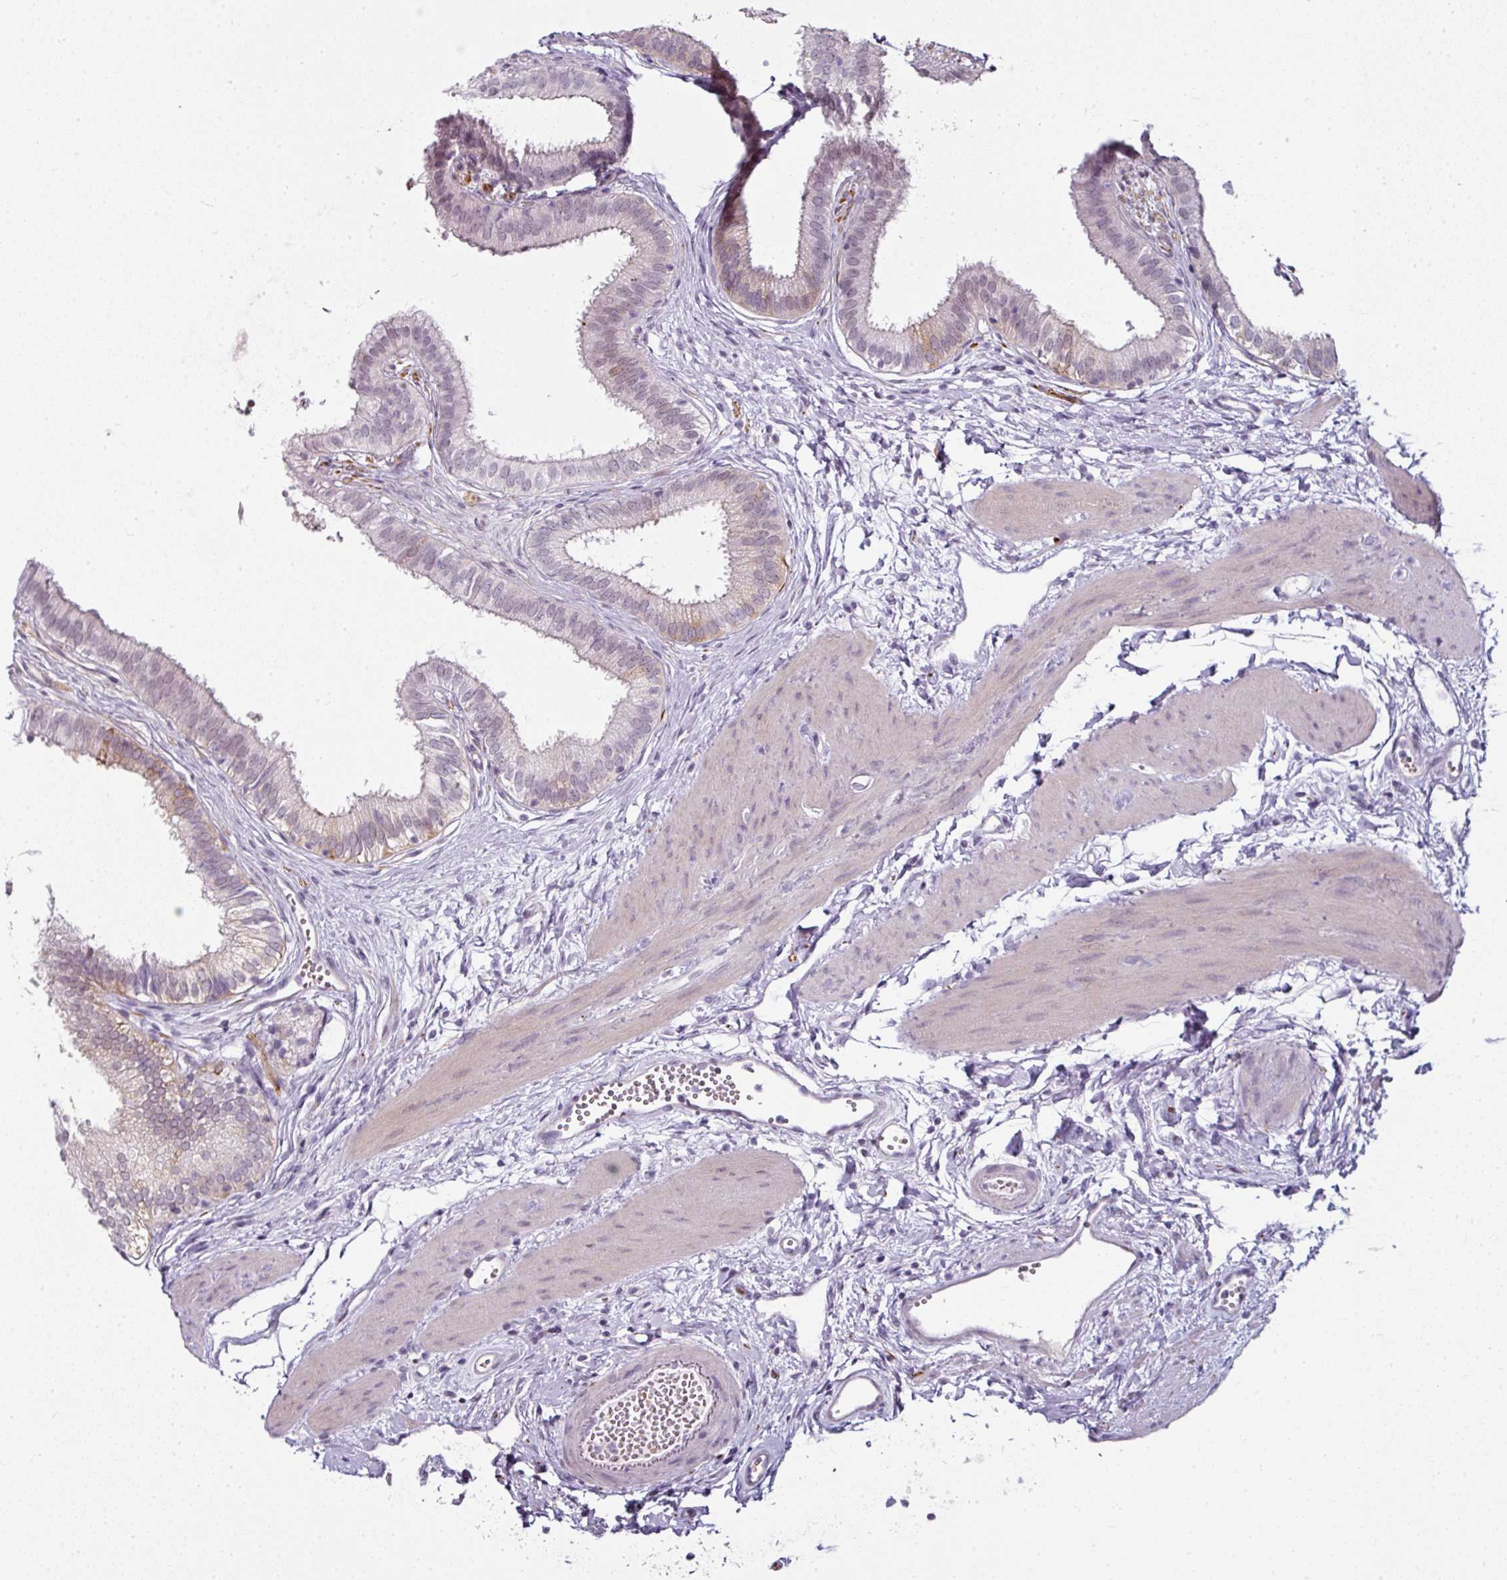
{"staining": {"intensity": "moderate", "quantity": "<25%", "location": "cytoplasmic/membranous,nuclear"}, "tissue": "gallbladder", "cell_type": "Glandular cells", "image_type": "normal", "snomed": [{"axis": "morphology", "description": "Normal tissue, NOS"}, {"axis": "topography", "description": "Gallbladder"}], "caption": "Protein expression analysis of unremarkable human gallbladder reveals moderate cytoplasmic/membranous,nuclear positivity in about <25% of glandular cells. The protein is stained brown, and the nuclei are stained in blue (DAB IHC with brightfield microscopy, high magnification).", "gene": "SYT8", "patient": {"sex": "female", "age": 54}}